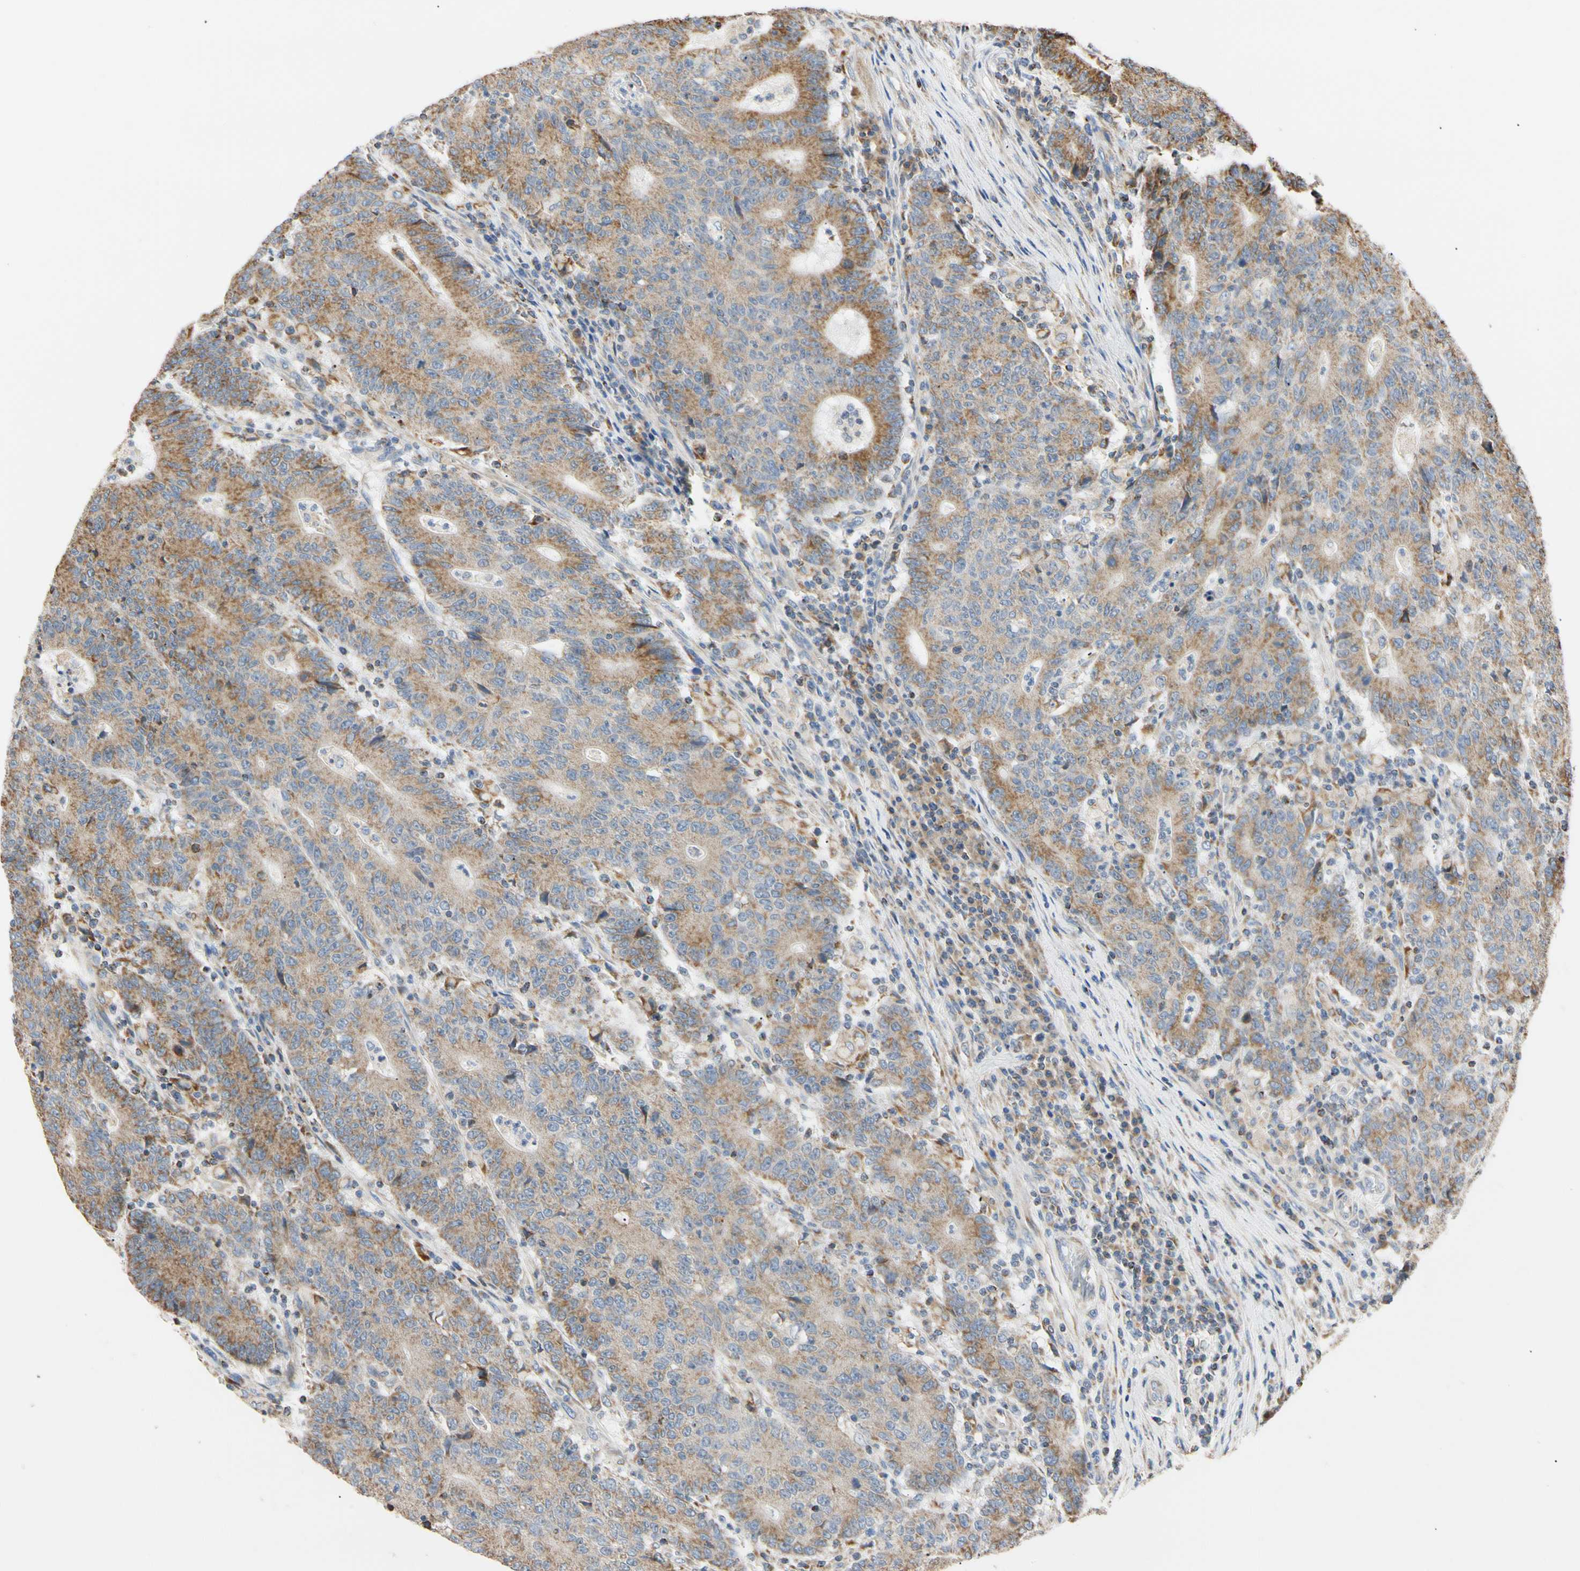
{"staining": {"intensity": "moderate", "quantity": ">75%", "location": "cytoplasmic/membranous"}, "tissue": "colorectal cancer", "cell_type": "Tumor cells", "image_type": "cancer", "snomed": [{"axis": "morphology", "description": "Normal tissue, NOS"}, {"axis": "morphology", "description": "Adenocarcinoma, NOS"}, {"axis": "topography", "description": "Colon"}], "caption": "Moderate cytoplasmic/membranous positivity for a protein is present in approximately >75% of tumor cells of colorectal adenocarcinoma using IHC.", "gene": "PLGRKT", "patient": {"sex": "female", "age": 75}}